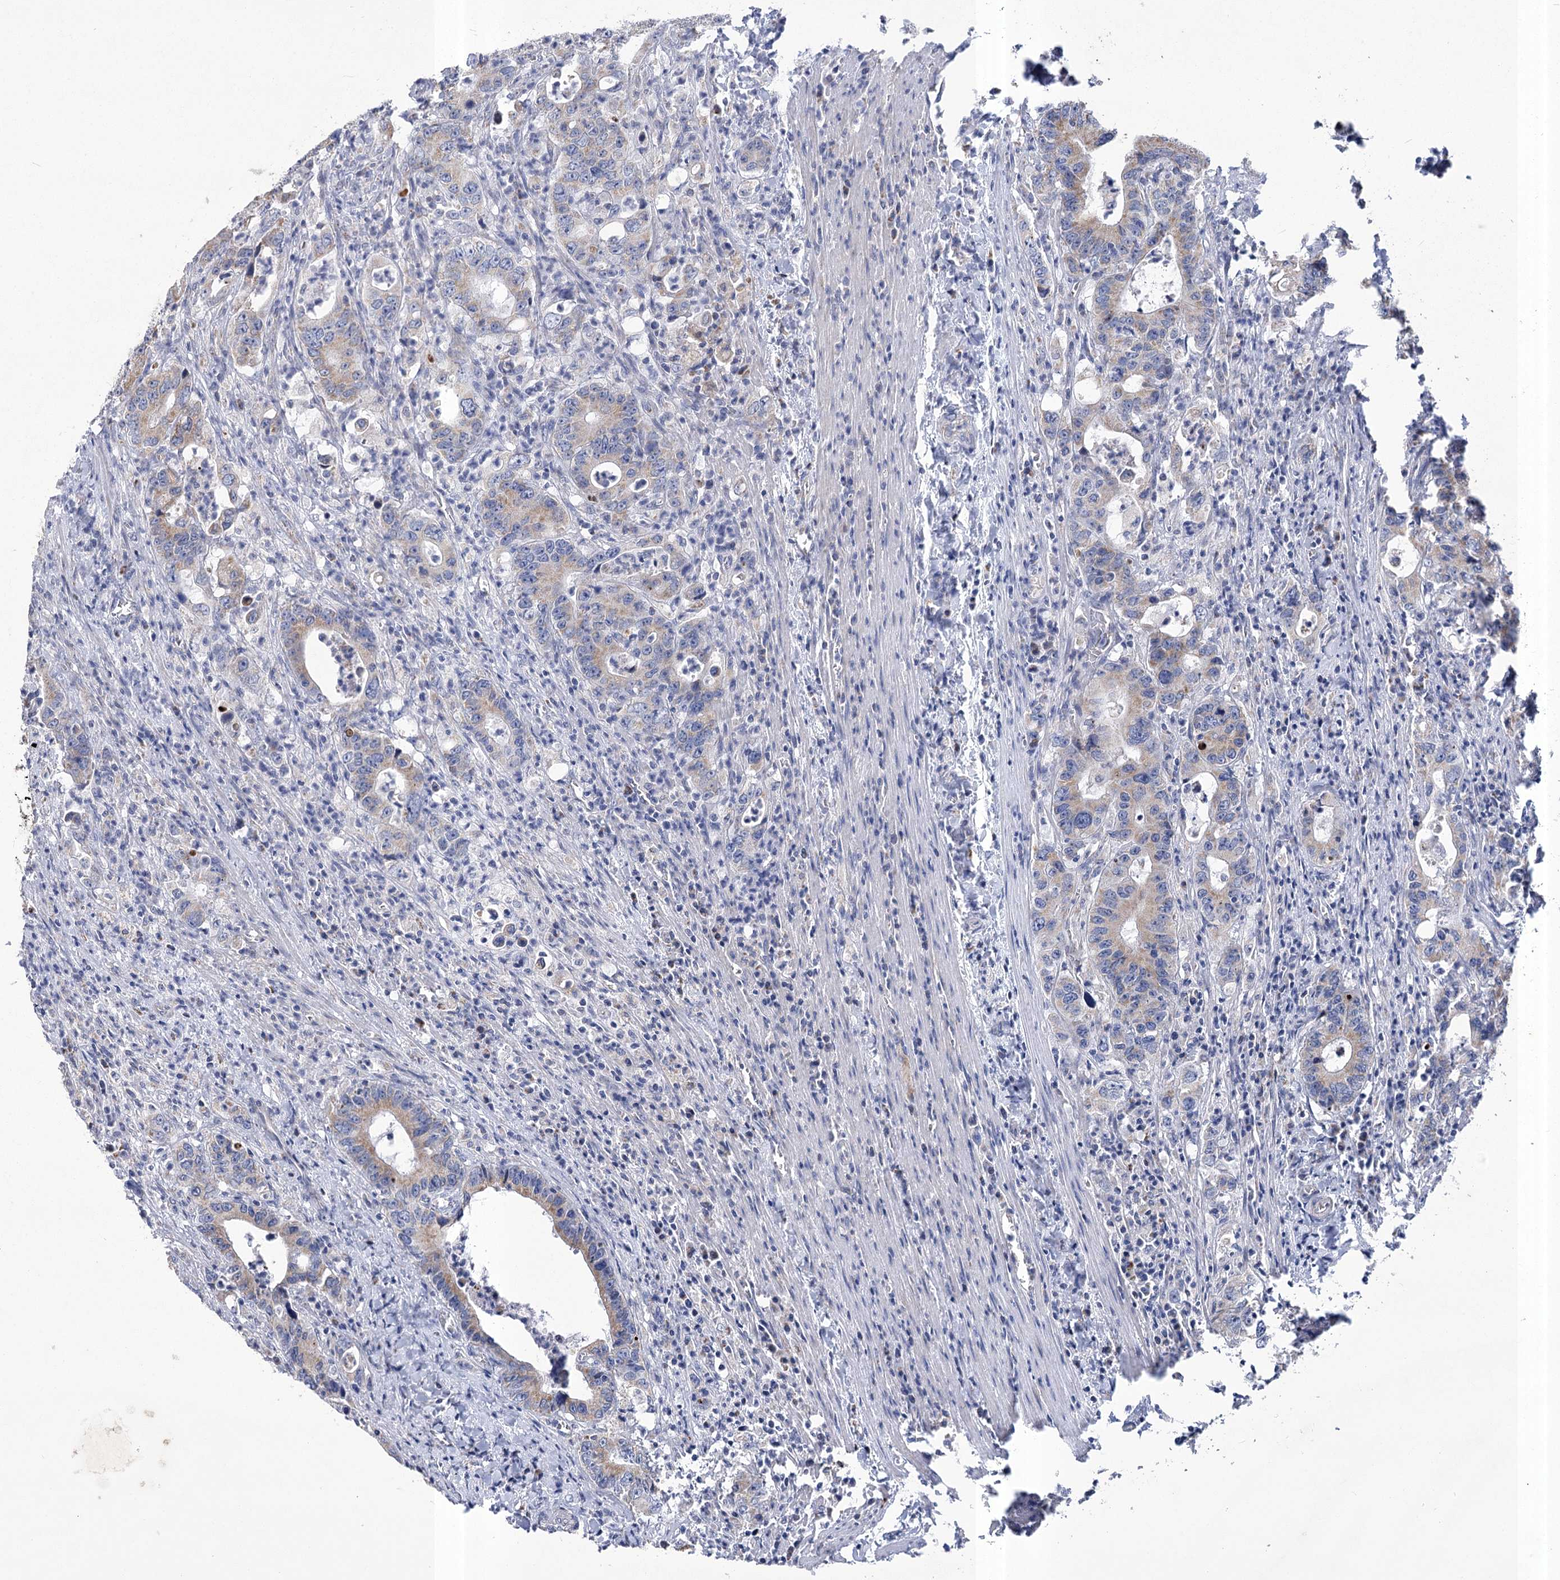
{"staining": {"intensity": "weak", "quantity": "25%-75%", "location": "cytoplasmic/membranous"}, "tissue": "colorectal cancer", "cell_type": "Tumor cells", "image_type": "cancer", "snomed": [{"axis": "morphology", "description": "Adenocarcinoma, NOS"}, {"axis": "topography", "description": "Colon"}], "caption": "The image reveals immunohistochemical staining of colorectal adenocarcinoma. There is weak cytoplasmic/membranous staining is present in about 25%-75% of tumor cells. Ihc stains the protein of interest in brown and the nuclei are stained blue.", "gene": "PDHB", "patient": {"sex": "female", "age": 75}}